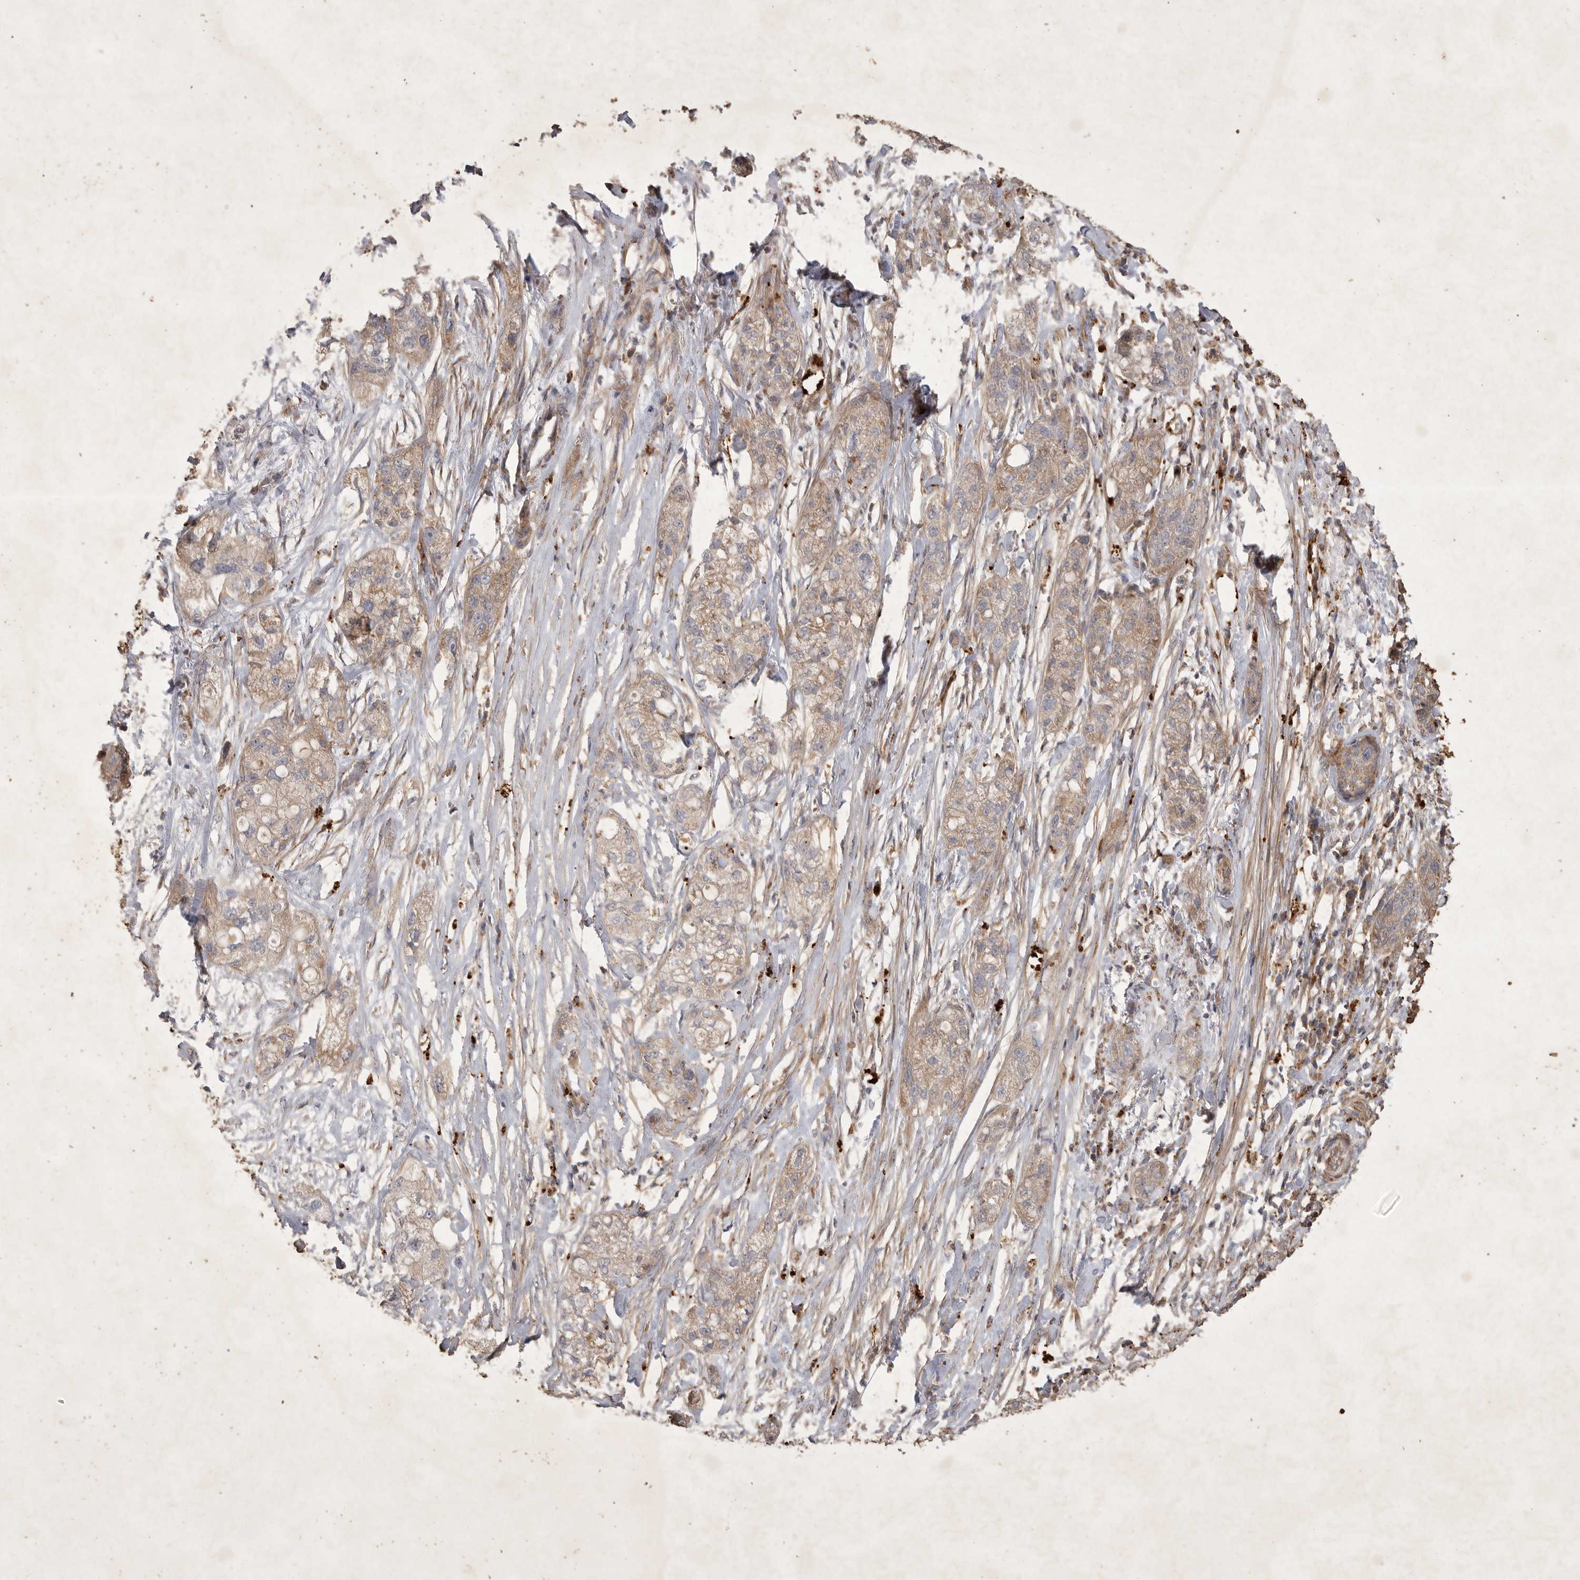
{"staining": {"intensity": "moderate", "quantity": ">75%", "location": "cytoplasmic/membranous"}, "tissue": "pancreatic cancer", "cell_type": "Tumor cells", "image_type": "cancer", "snomed": [{"axis": "morphology", "description": "Adenocarcinoma, NOS"}, {"axis": "topography", "description": "Pancreas"}], "caption": "This photomicrograph reveals immunohistochemistry (IHC) staining of pancreatic adenocarcinoma, with medium moderate cytoplasmic/membranous expression in about >75% of tumor cells.", "gene": "MRPL41", "patient": {"sex": "female", "age": 78}}